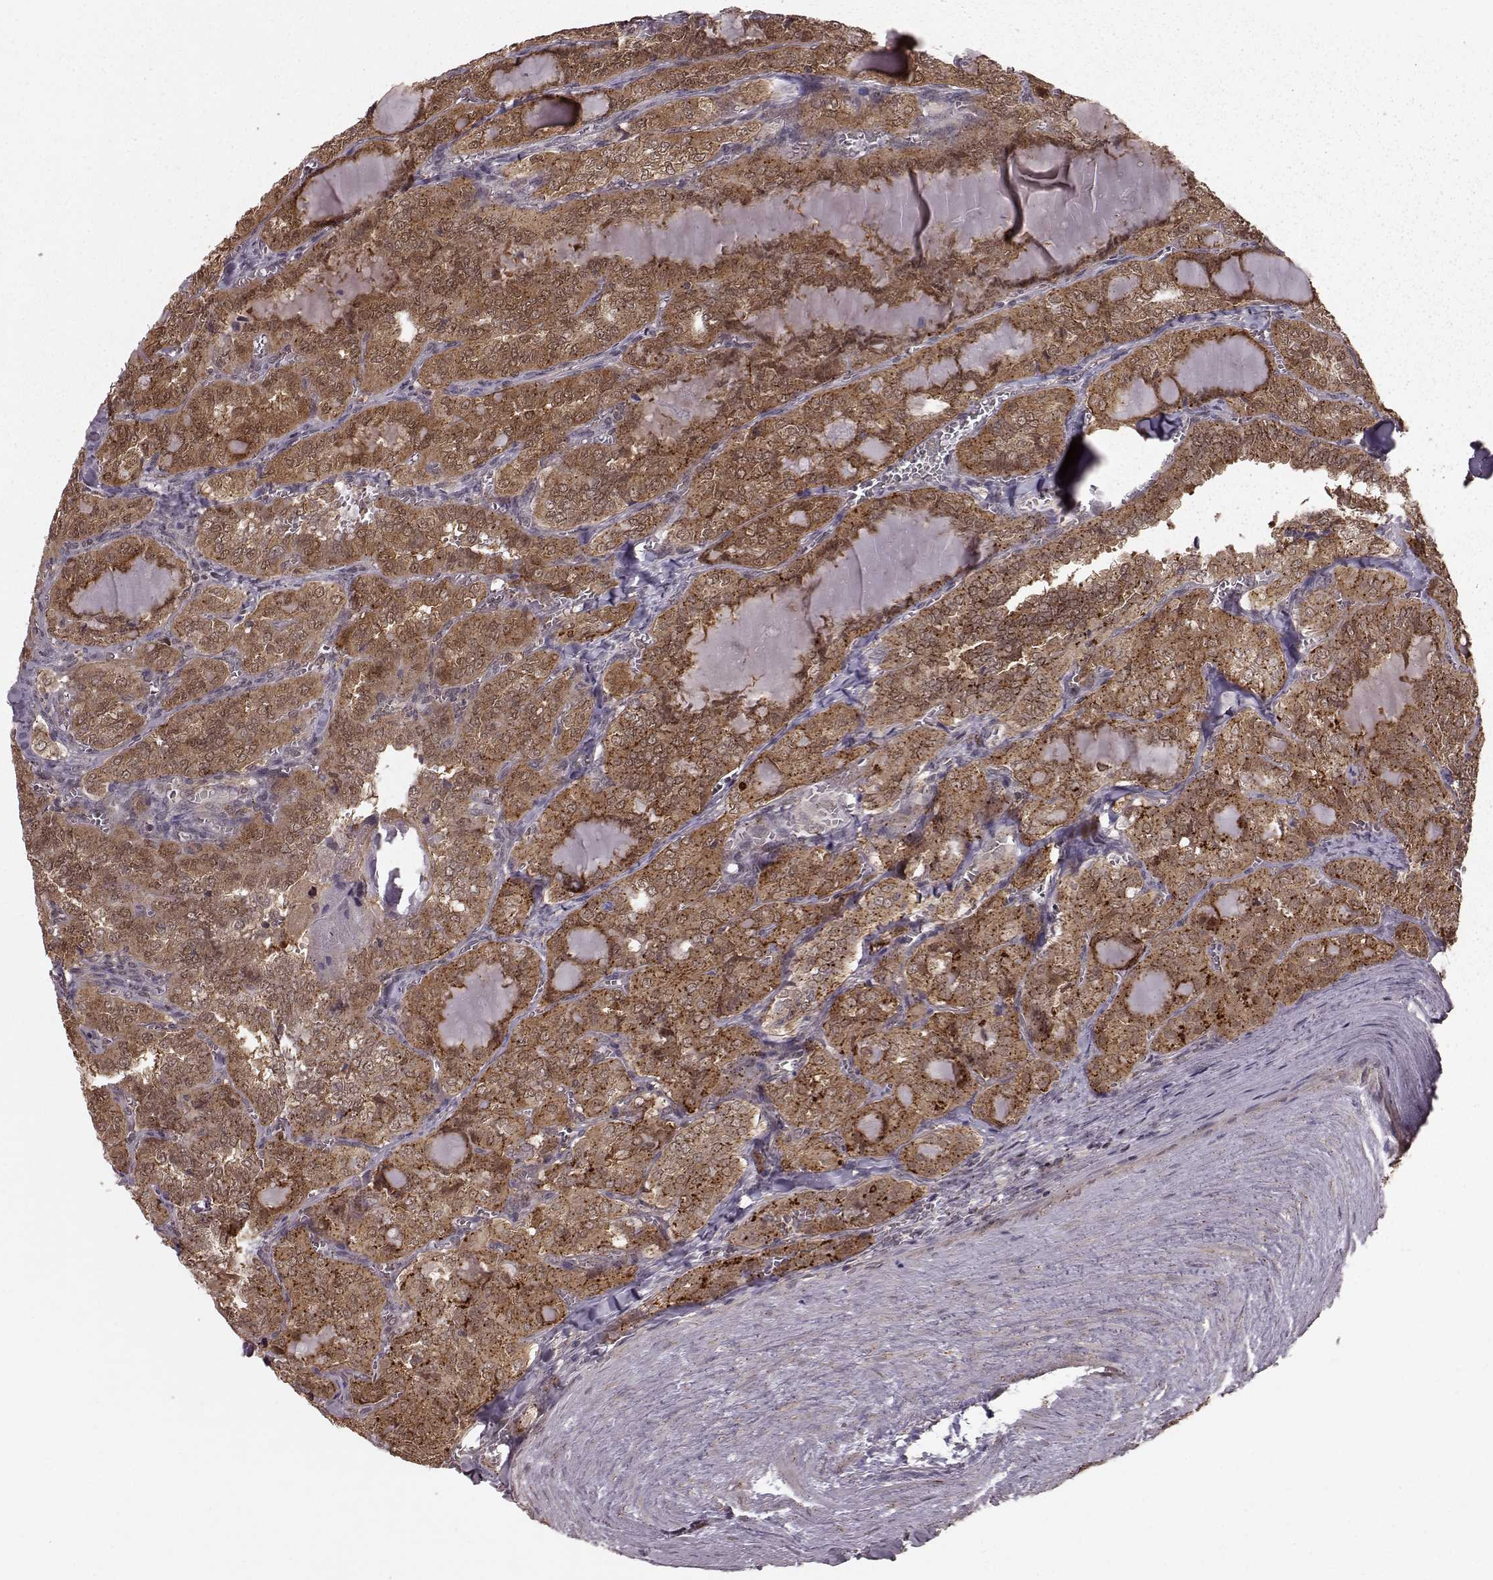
{"staining": {"intensity": "moderate", "quantity": ">75%", "location": "cytoplasmic/membranous"}, "tissue": "thyroid cancer", "cell_type": "Tumor cells", "image_type": "cancer", "snomed": [{"axis": "morphology", "description": "Papillary adenocarcinoma, NOS"}, {"axis": "topography", "description": "Thyroid gland"}], "caption": "The immunohistochemical stain highlights moderate cytoplasmic/membranous positivity in tumor cells of thyroid cancer tissue.", "gene": "GSS", "patient": {"sex": "female", "age": 41}}